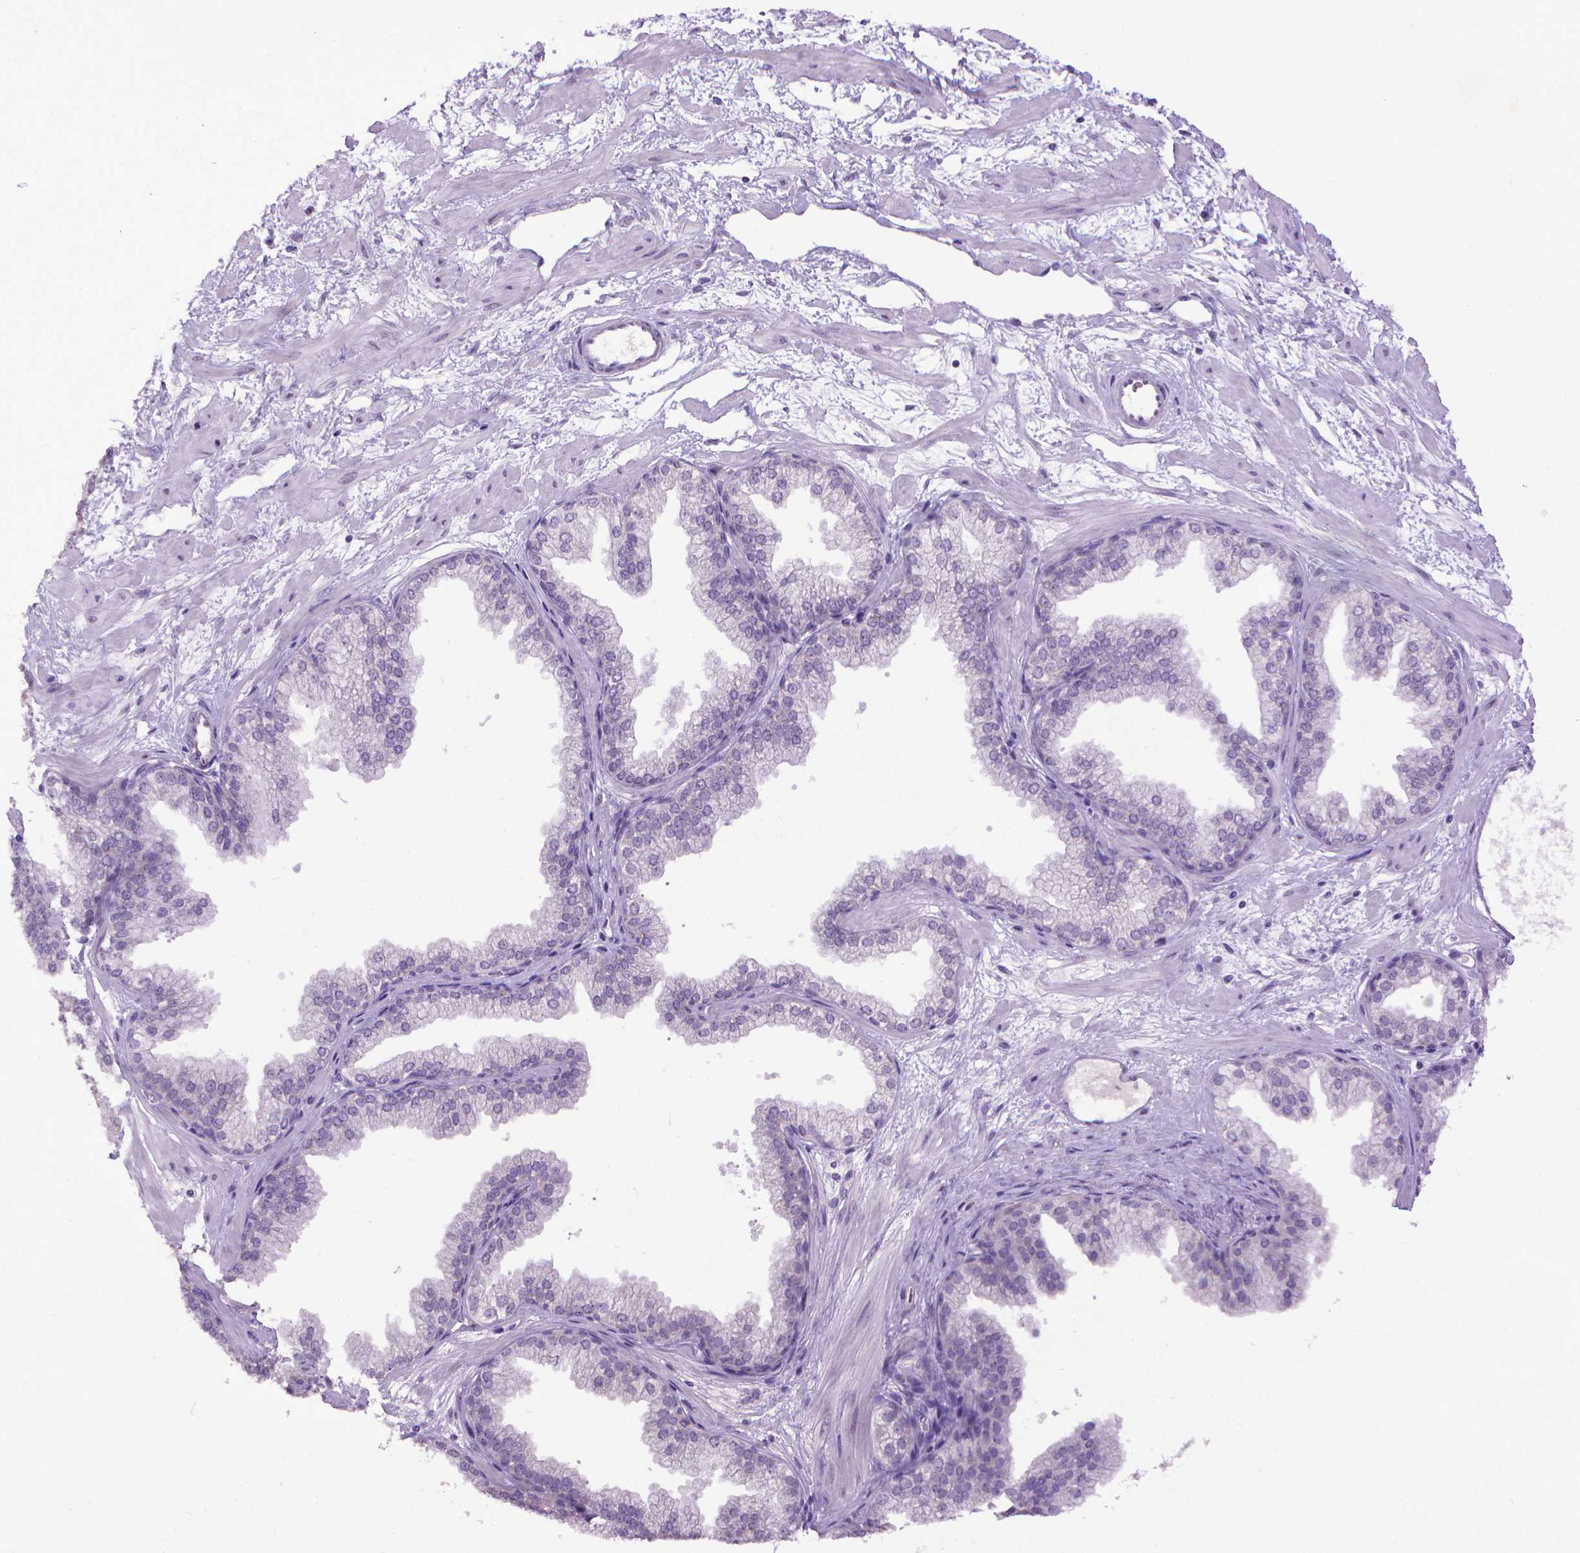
{"staining": {"intensity": "negative", "quantity": "none", "location": "none"}, "tissue": "prostate", "cell_type": "Glandular cells", "image_type": "normal", "snomed": [{"axis": "morphology", "description": "Normal tissue, NOS"}, {"axis": "topography", "description": "Prostate"}], "caption": "Immunohistochemistry (IHC) of benign prostate demonstrates no staining in glandular cells.", "gene": "KMO", "patient": {"sex": "male", "age": 37}}